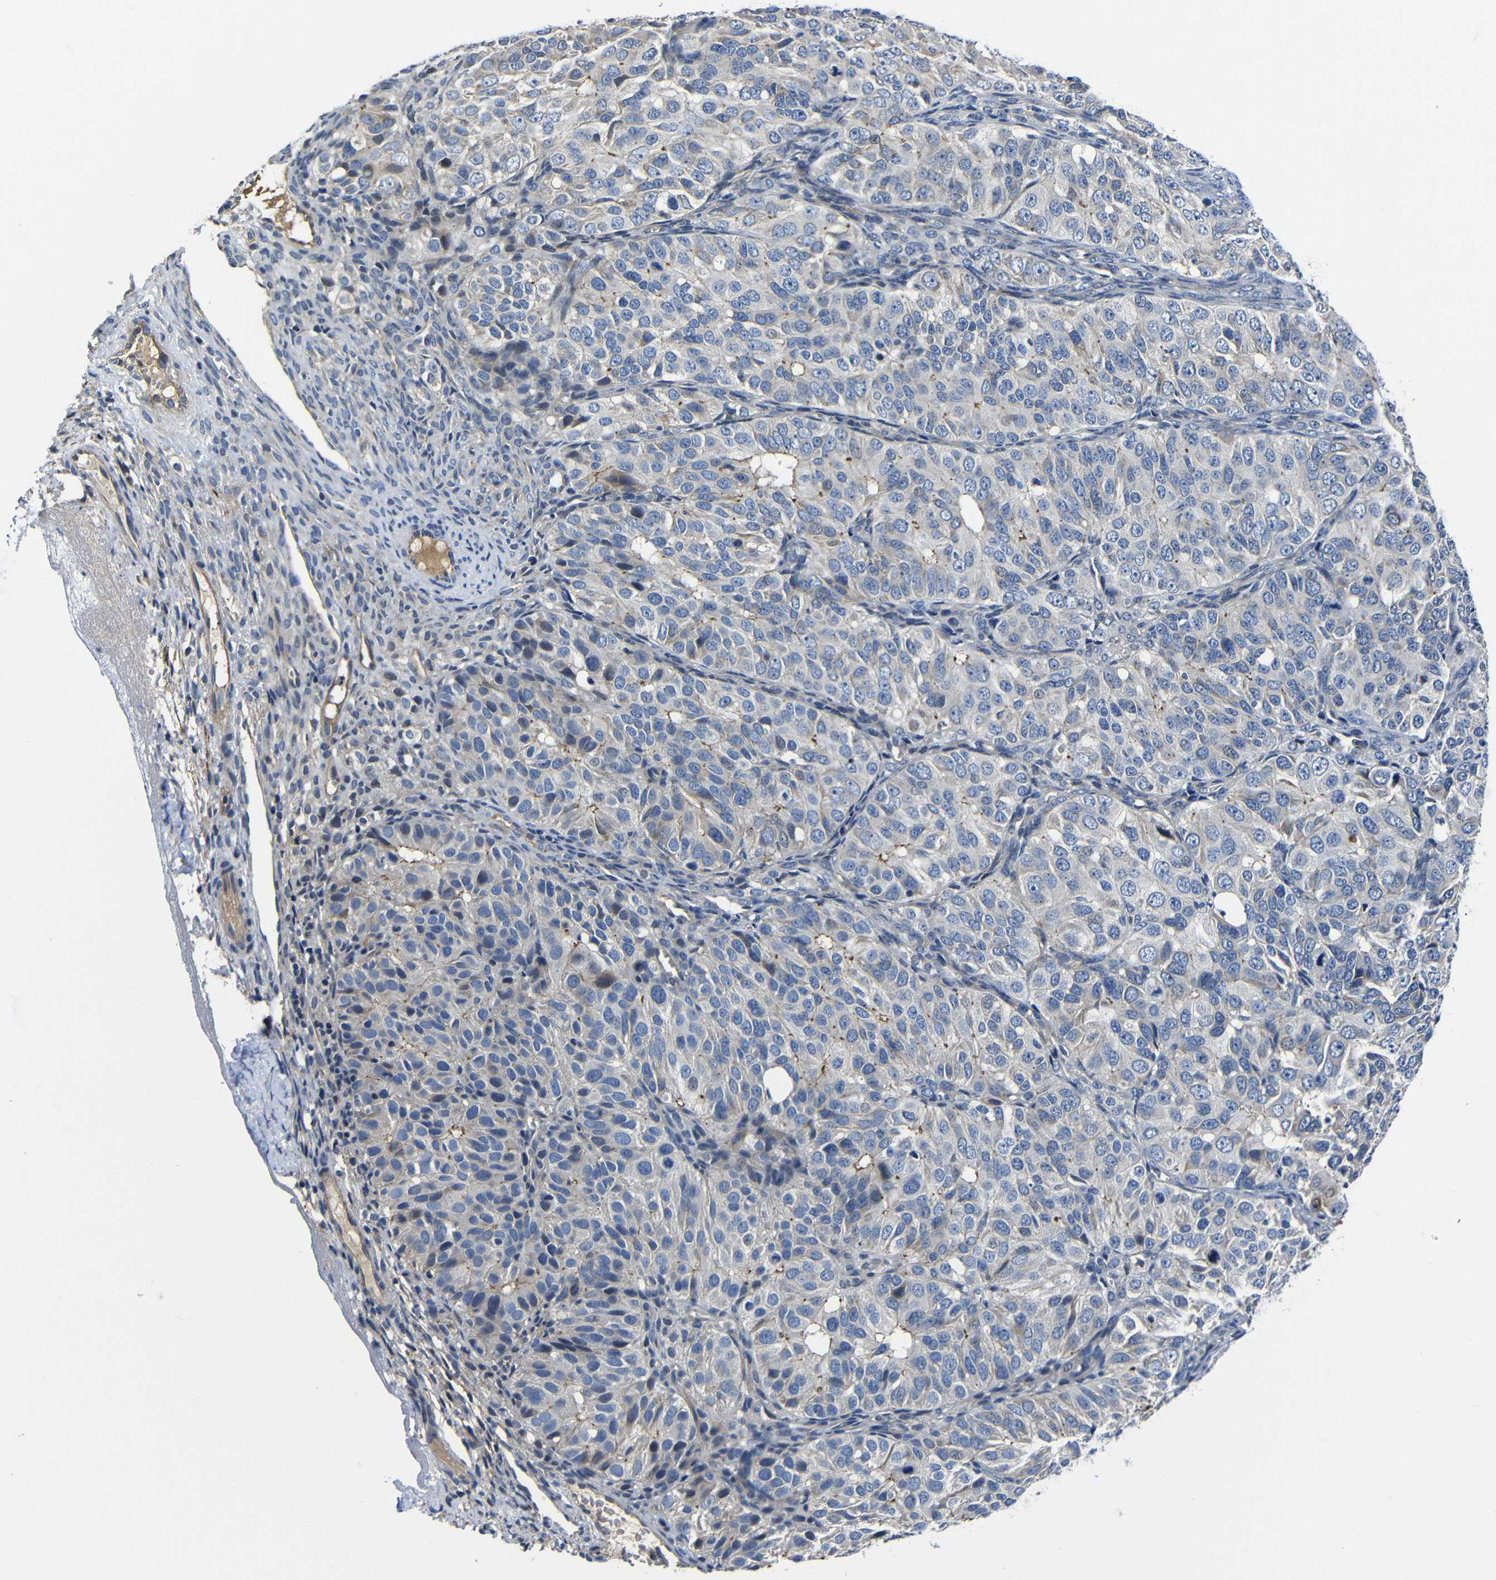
{"staining": {"intensity": "weak", "quantity": "<25%", "location": "cytoplasmic/membranous"}, "tissue": "ovarian cancer", "cell_type": "Tumor cells", "image_type": "cancer", "snomed": [{"axis": "morphology", "description": "Carcinoma, endometroid"}, {"axis": "topography", "description": "Ovary"}], "caption": "Immunohistochemistry (IHC) of human ovarian endometroid carcinoma exhibits no expression in tumor cells.", "gene": "AFDN", "patient": {"sex": "female", "age": 51}}